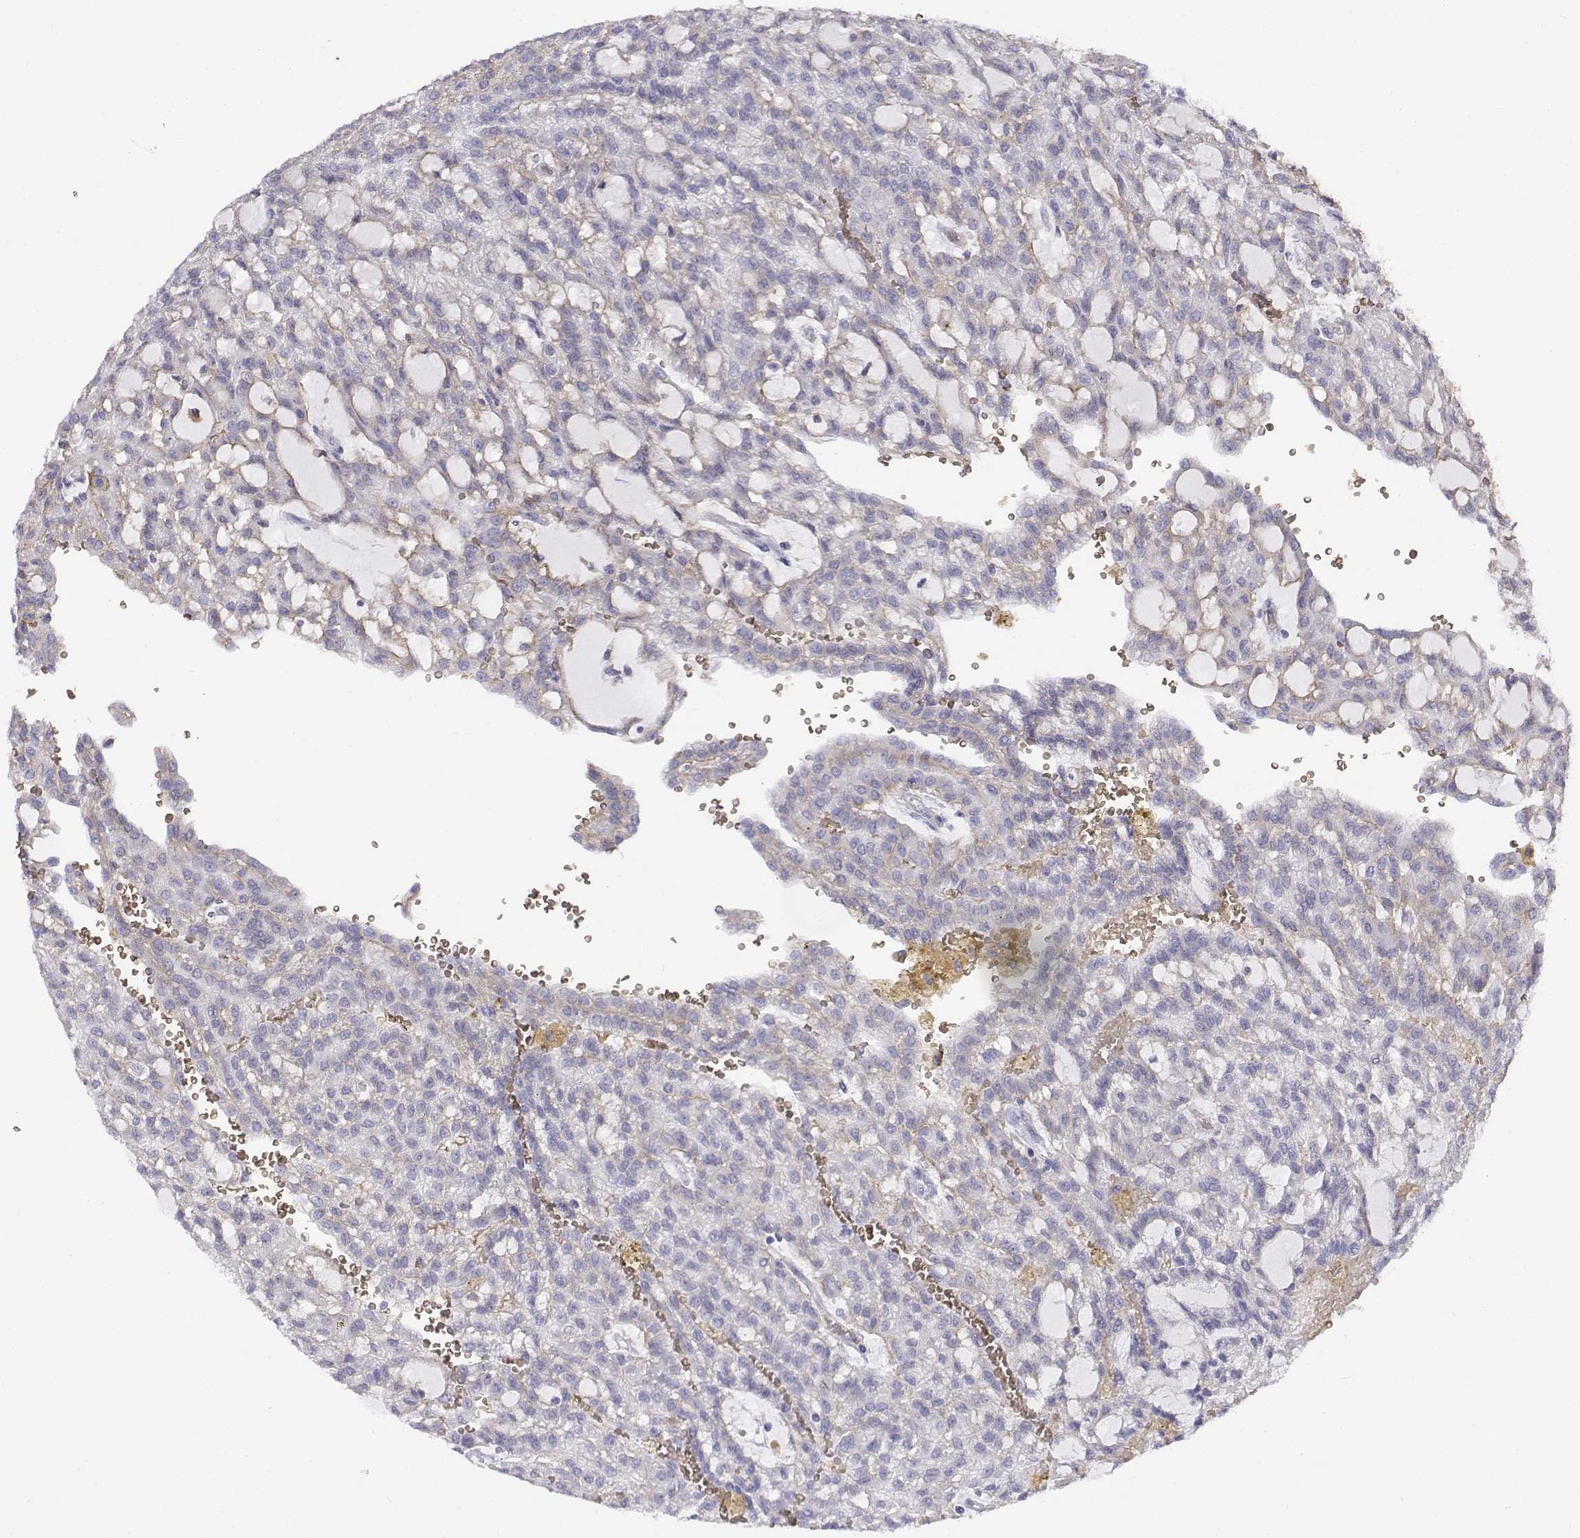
{"staining": {"intensity": "negative", "quantity": "none", "location": "none"}, "tissue": "renal cancer", "cell_type": "Tumor cells", "image_type": "cancer", "snomed": [{"axis": "morphology", "description": "Adenocarcinoma, NOS"}, {"axis": "topography", "description": "Kidney"}], "caption": "High power microscopy image of an IHC image of adenocarcinoma (renal), revealing no significant staining in tumor cells.", "gene": "CADM1", "patient": {"sex": "male", "age": 63}}